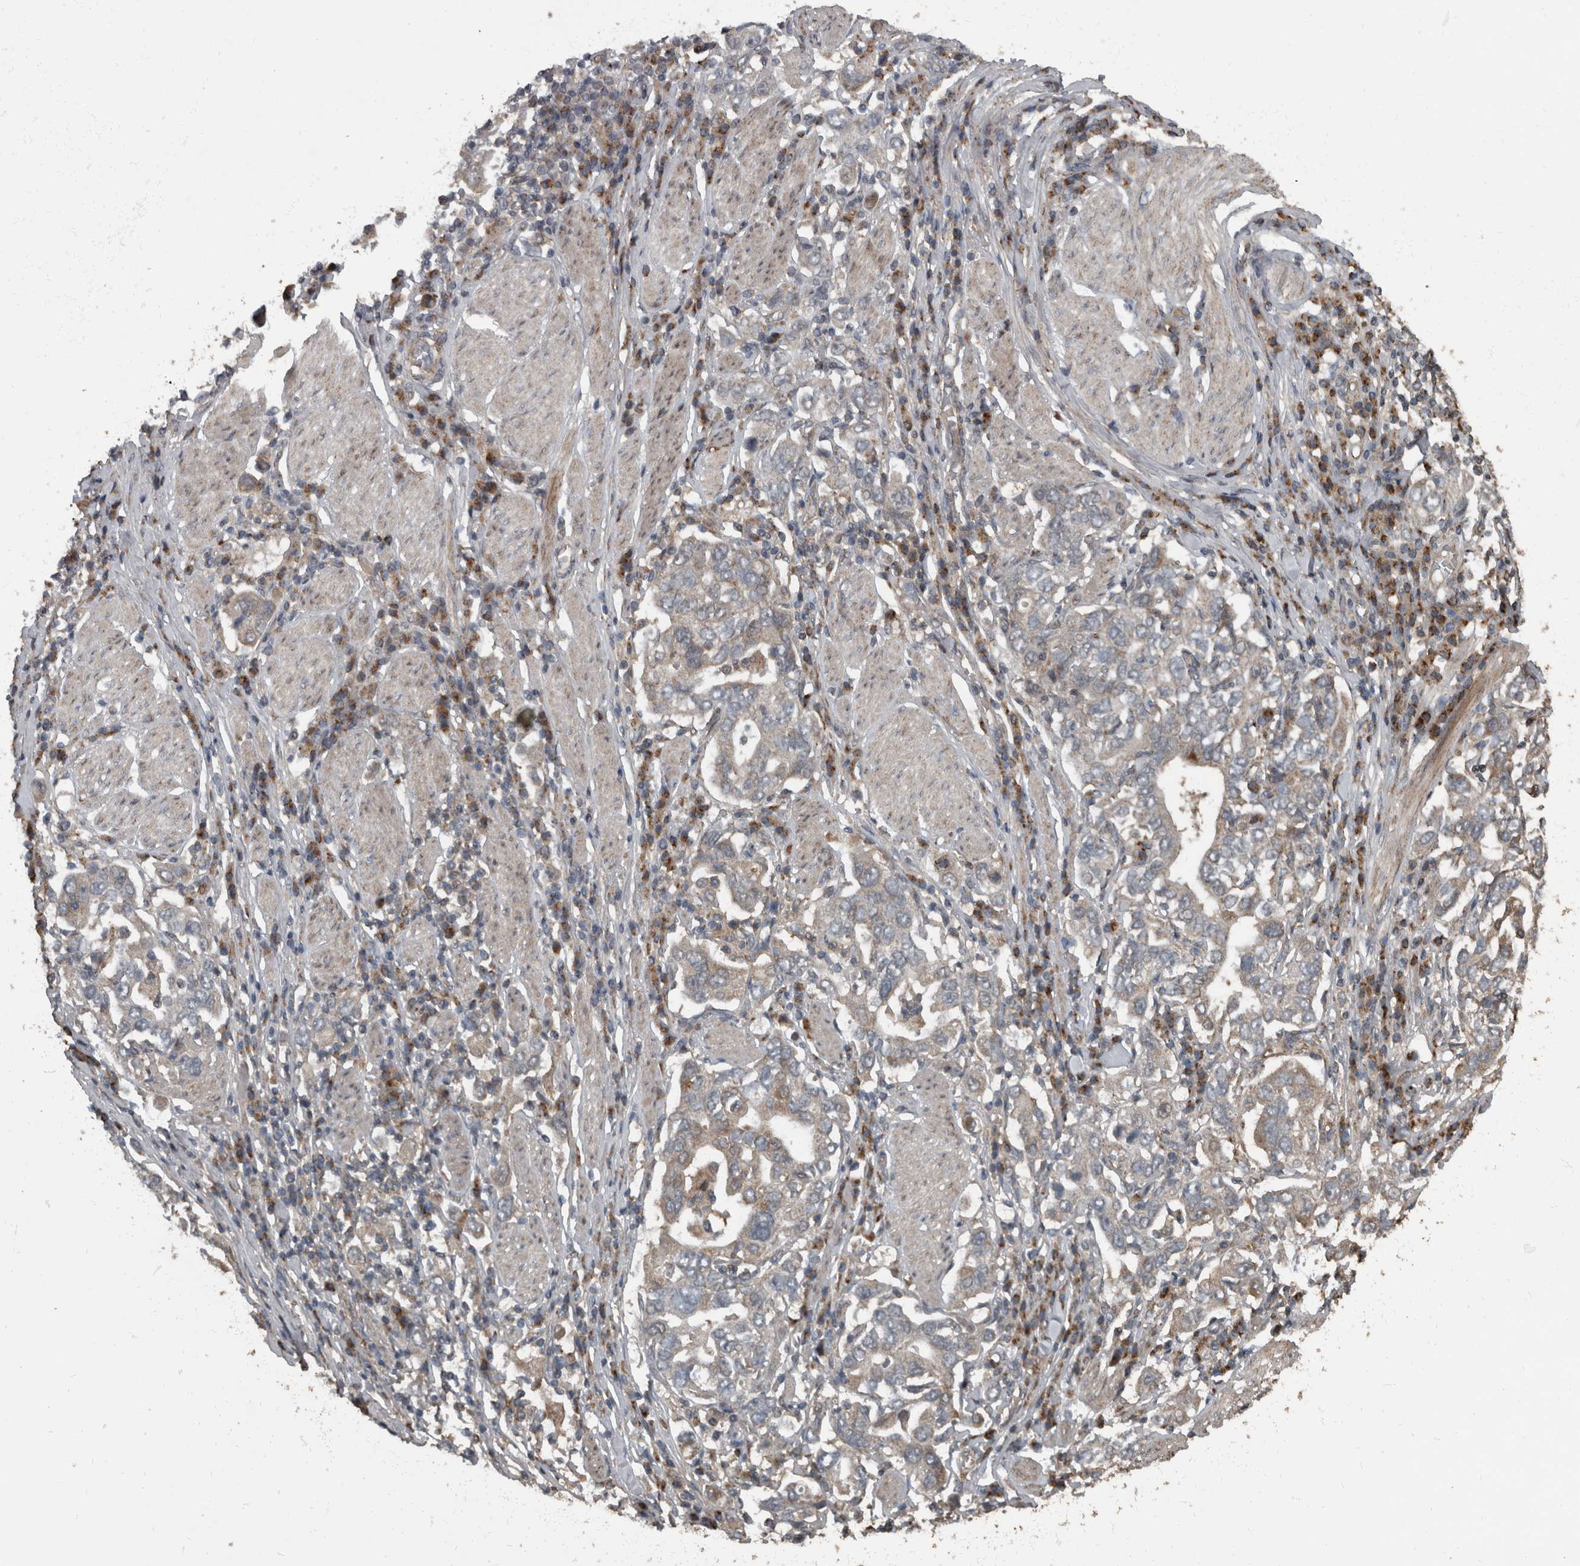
{"staining": {"intensity": "weak", "quantity": "<25%", "location": "cytoplasmic/membranous"}, "tissue": "stomach cancer", "cell_type": "Tumor cells", "image_type": "cancer", "snomed": [{"axis": "morphology", "description": "Adenocarcinoma, NOS"}, {"axis": "topography", "description": "Stomach, upper"}], "caption": "A micrograph of adenocarcinoma (stomach) stained for a protein demonstrates no brown staining in tumor cells. The staining was performed using DAB to visualize the protein expression in brown, while the nuclei were stained in blue with hematoxylin (Magnification: 20x).", "gene": "RABGGTB", "patient": {"sex": "male", "age": 62}}